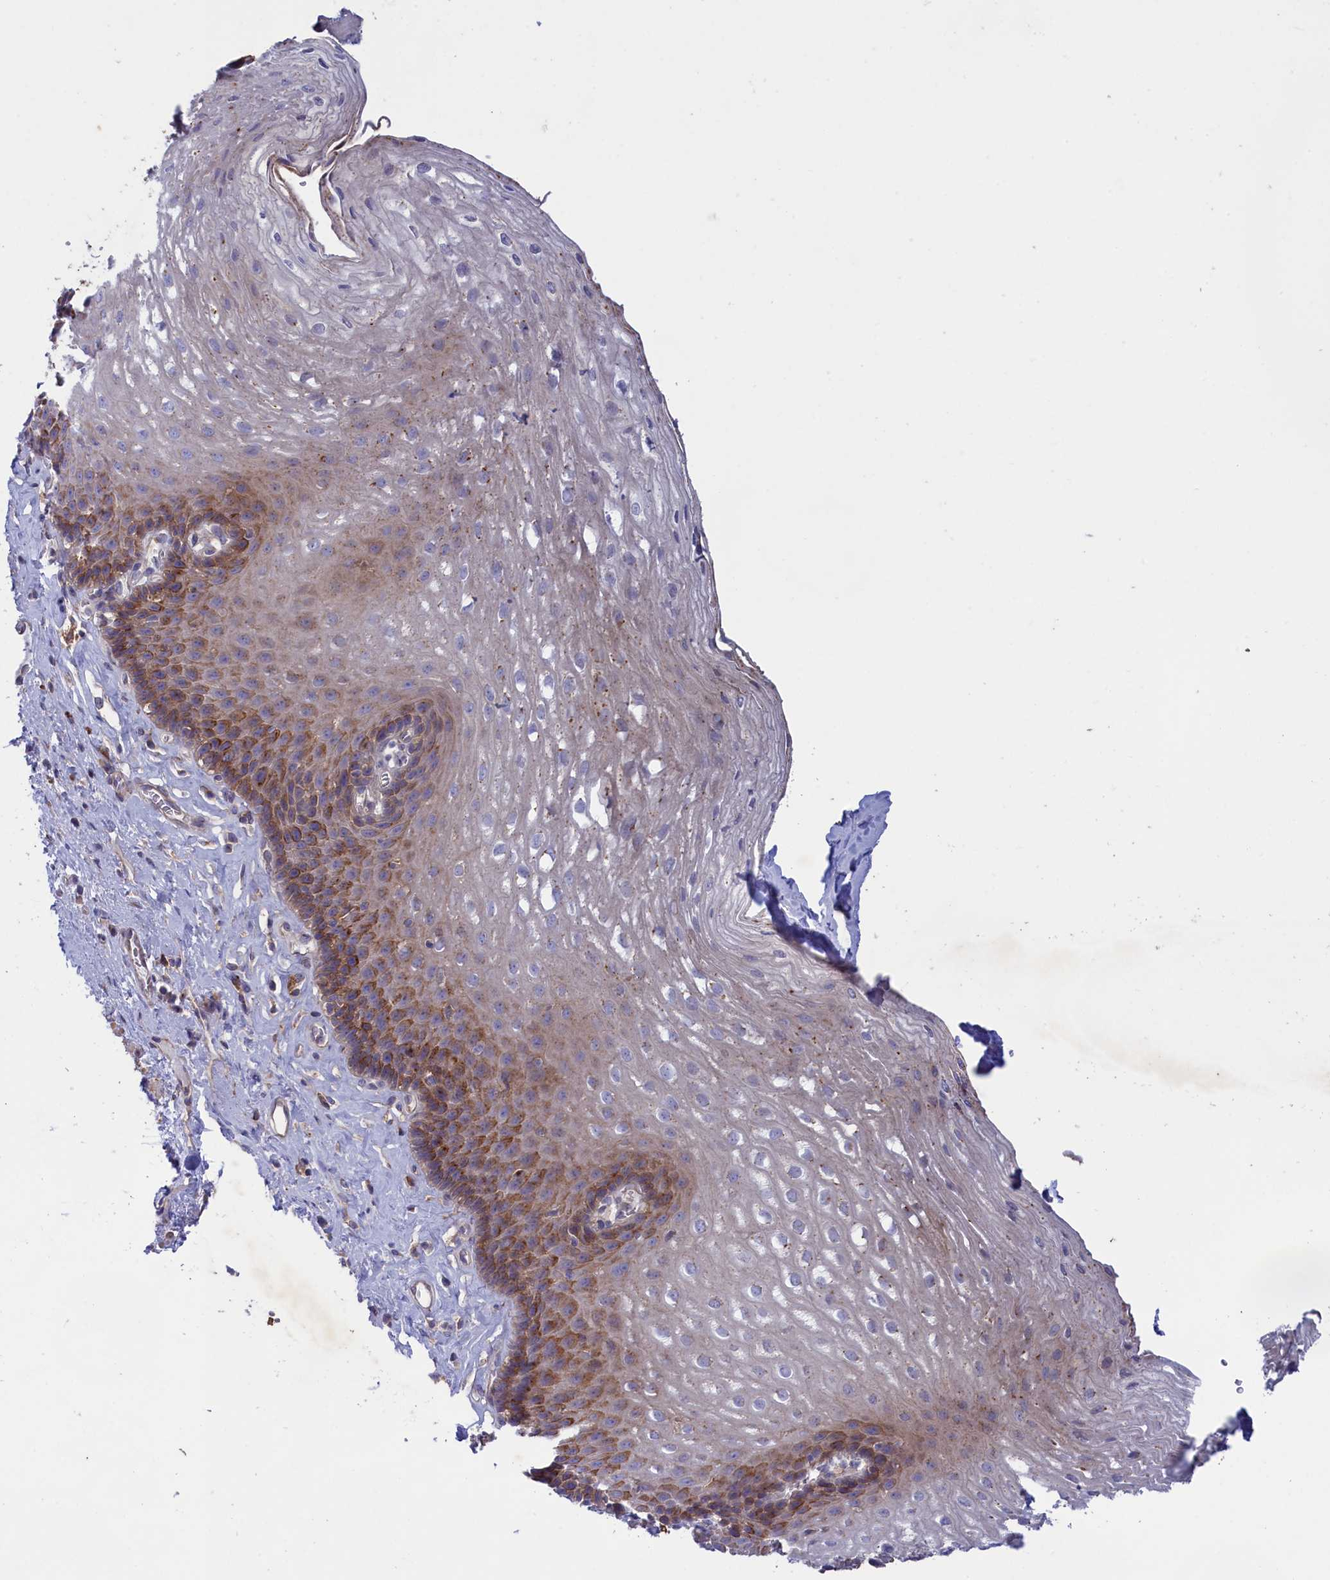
{"staining": {"intensity": "moderate", "quantity": "25%-75%", "location": "cytoplasmic/membranous"}, "tissue": "esophagus", "cell_type": "Squamous epithelial cells", "image_type": "normal", "snomed": [{"axis": "morphology", "description": "Normal tissue, NOS"}, {"axis": "topography", "description": "Esophagus"}], "caption": "Human esophagus stained with a protein marker reveals moderate staining in squamous epithelial cells.", "gene": "SCAMP4", "patient": {"sex": "female", "age": 66}}